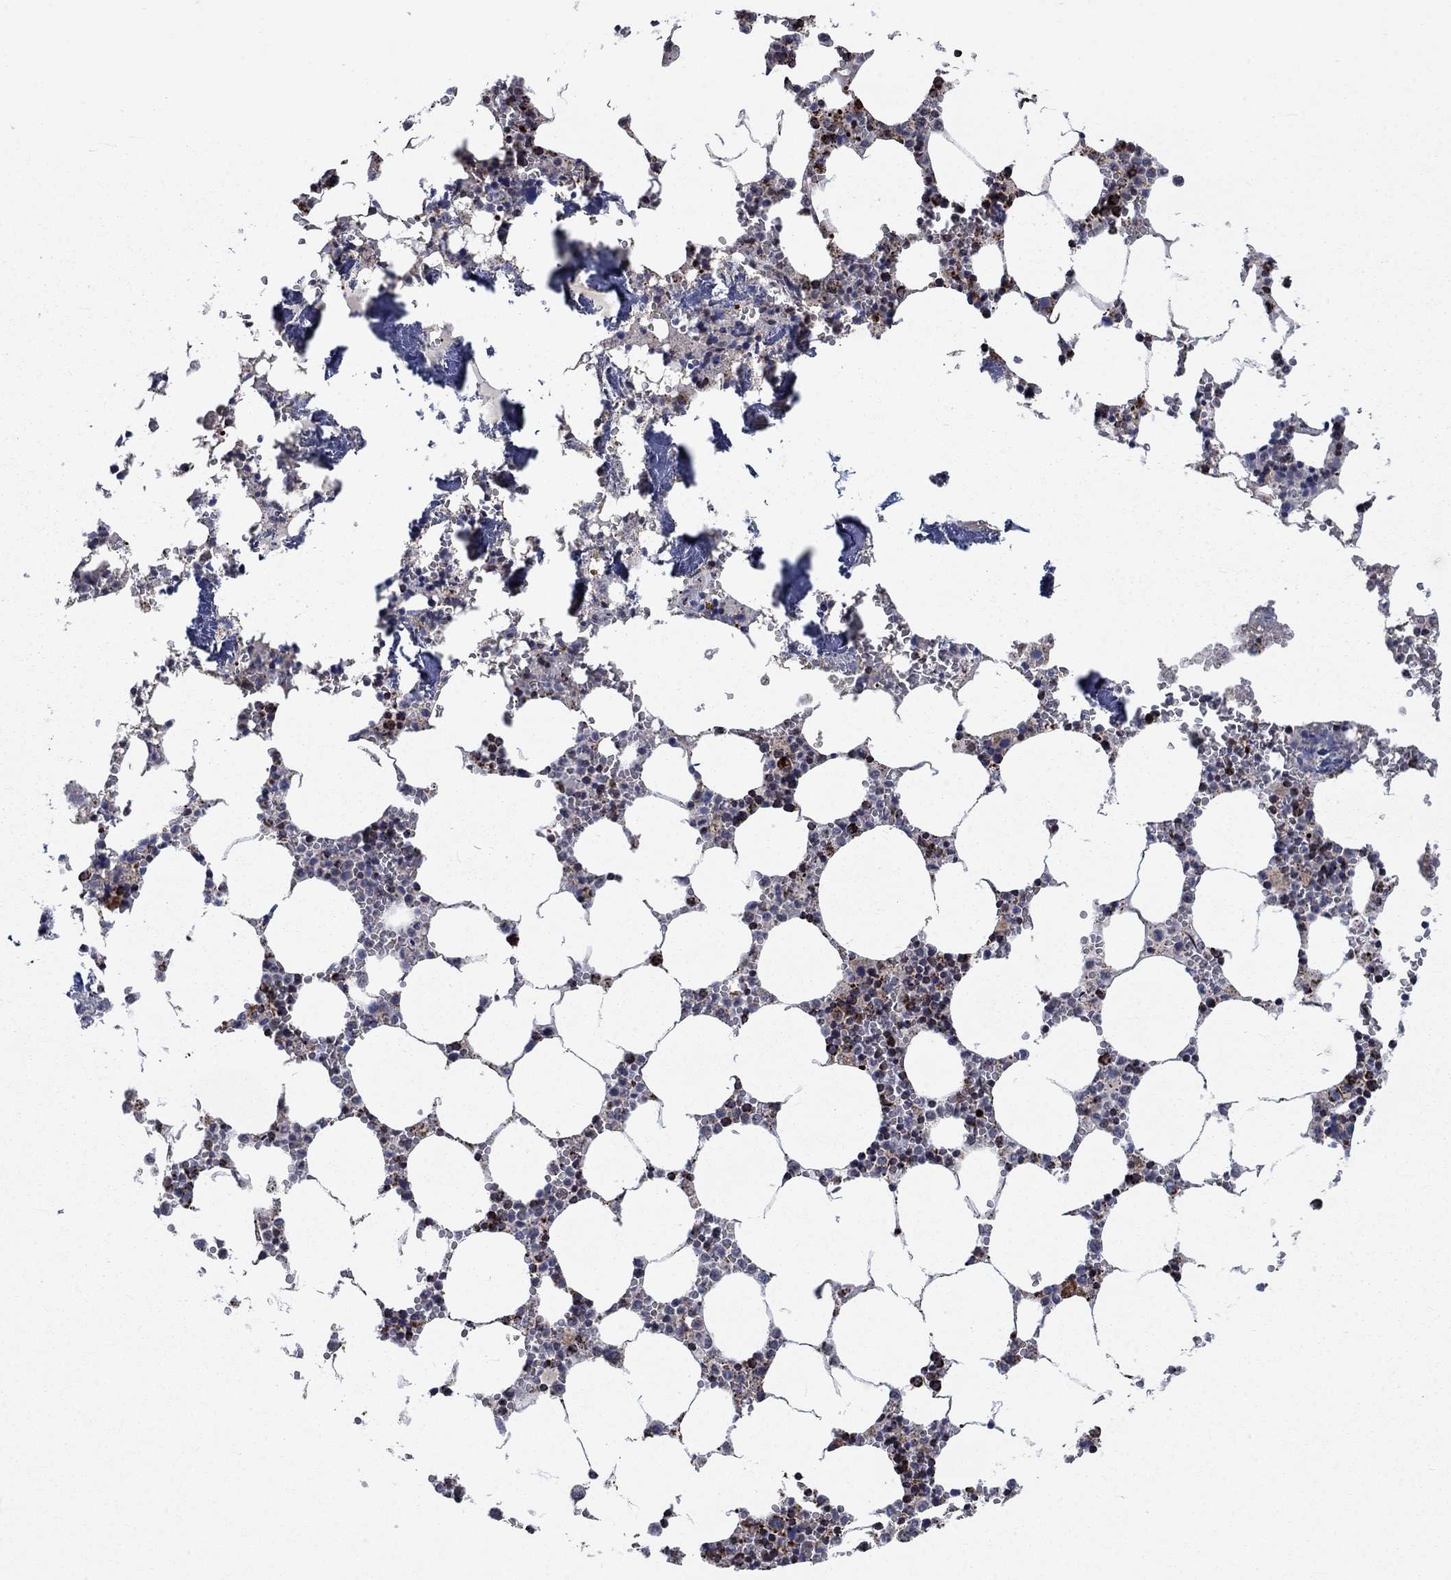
{"staining": {"intensity": "strong", "quantity": "<25%", "location": "cytoplasmic/membranous"}, "tissue": "bone marrow", "cell_type": "Hematopoietic cells", "image_type": "normal", "snomed": [{"axis": "morphology", "description": "Normal tissue, NOS"}, {"axis": "topography", "description": "Bone marrow"}], "caption": "High-magnification brightfield microscopy of unremarkable bone marrow stained with DAB (3,3'-diaminobenzidine) (brown) and counterstained with hematoxylin (blue). hematopoietic cells exhibit strong cytoplasmic/membranous positivity is present in approximately<25% of cells.", "gene": "MOAP1", "patient": {"sex": "female", "age": 64}}